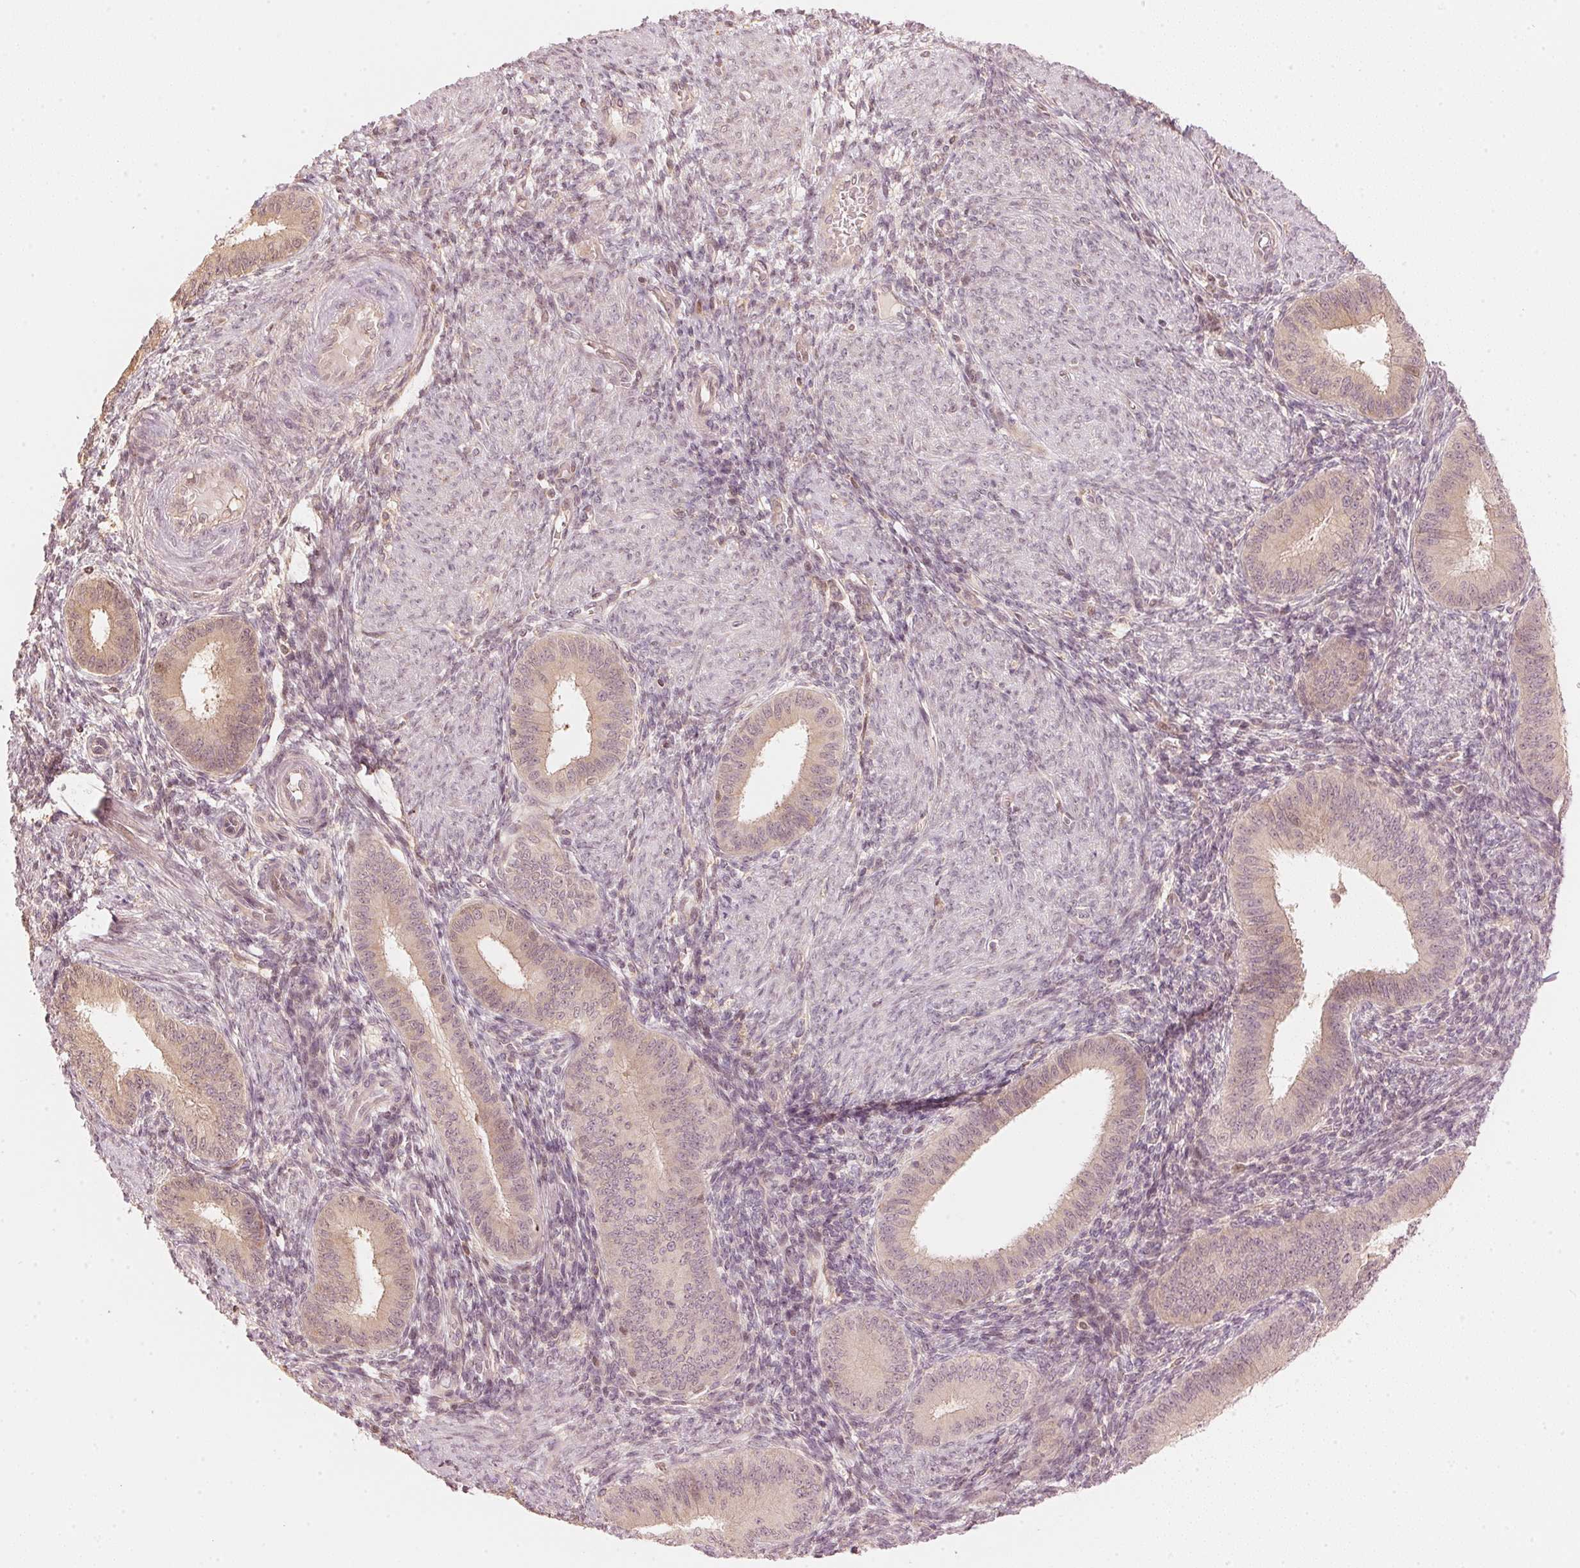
{"staining": {"intensity": "negative", "quantity": "none", "location": "none"}, "tissue": "endometrium", "cell_type": "Cells in endometrial stroma", "image_type": "normal", "snomed": [{"axis": "morphology", "description": "Normal tissue, NOS"}, {"axis": "topography", "description": "Endometrium"}], "caption": "Immunohistochemistry histopathology image of unremarkable endometrium: endometrium stained with DAB (3,3'-diaminobenzidine) demonstrates no significant protein expression in cells in endometrial stroma. (Stains: DAB (3,3'-diaminobenzidine) immunohistochemistry with hematoxylin counter stain, Microscopy: brightfield microscopy at high magnification).", "gene": "PRKN", "patient": {"sex": "female", "age": 39}}